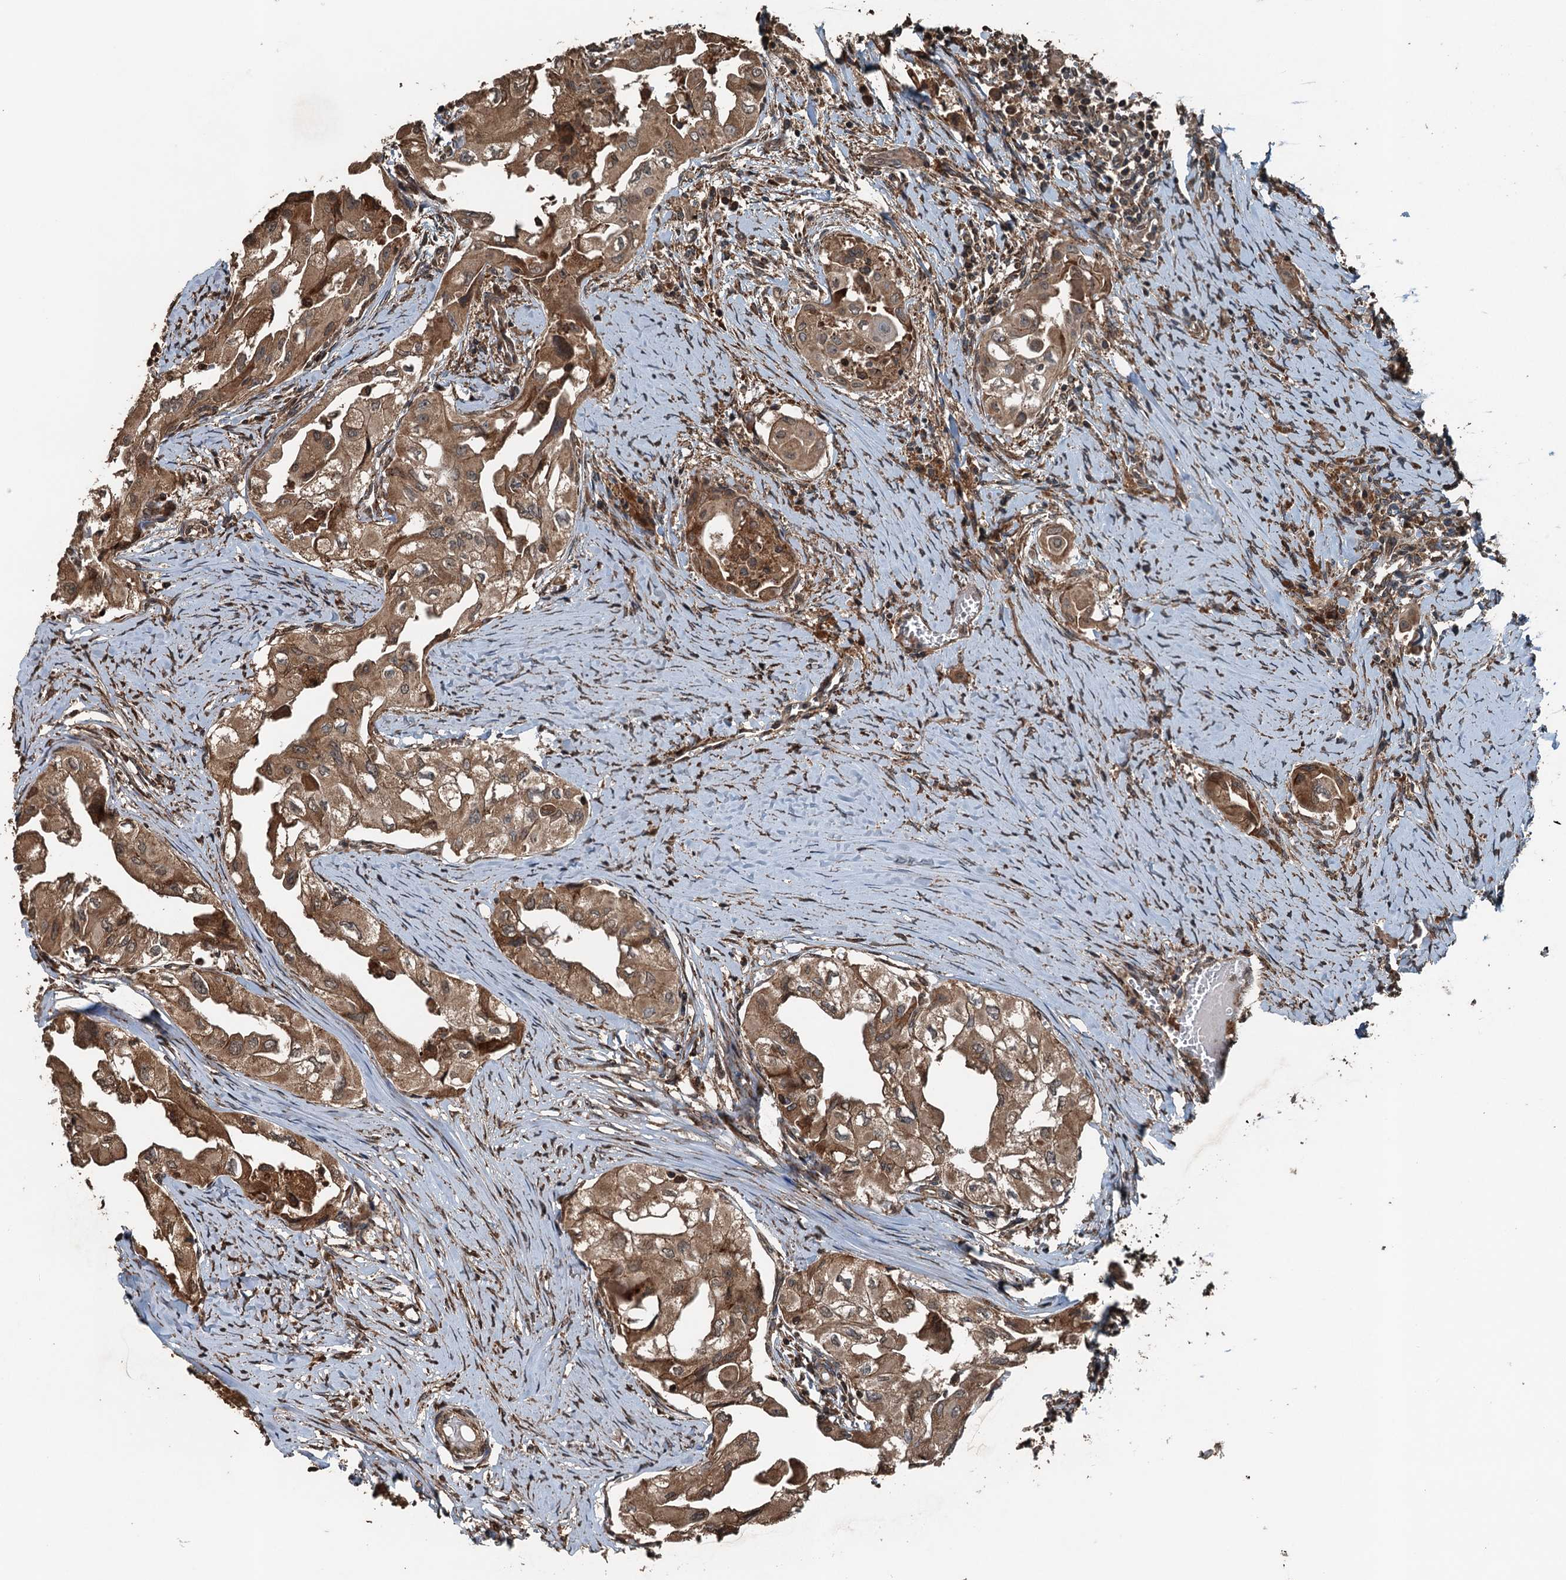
{"staining": {"intensity": "moderate", "quantity": ">75%", "location": "cytoplasmic/membranous,nuclear"}, "tissue": "thyroid cancer", "cell_type": "Tumor cells", "image_type": "cancer", "snomed": [{"axis": "morphology", "description": "Papillary adenocarcinoma, NOS"}, {"axis": "topography", "description": "Thyroid gland"}], "caption": "Approximately >75% of tumor cells in human thyroid cancer (papillary adenocarcinoma) demonstrate moderate cytoplasmic/membranous and nuclear protein positivity as visualized by brown immunohistochemical staining.", "gene": "TCTN1", "patient": {"sex": "female", "age": 59}}